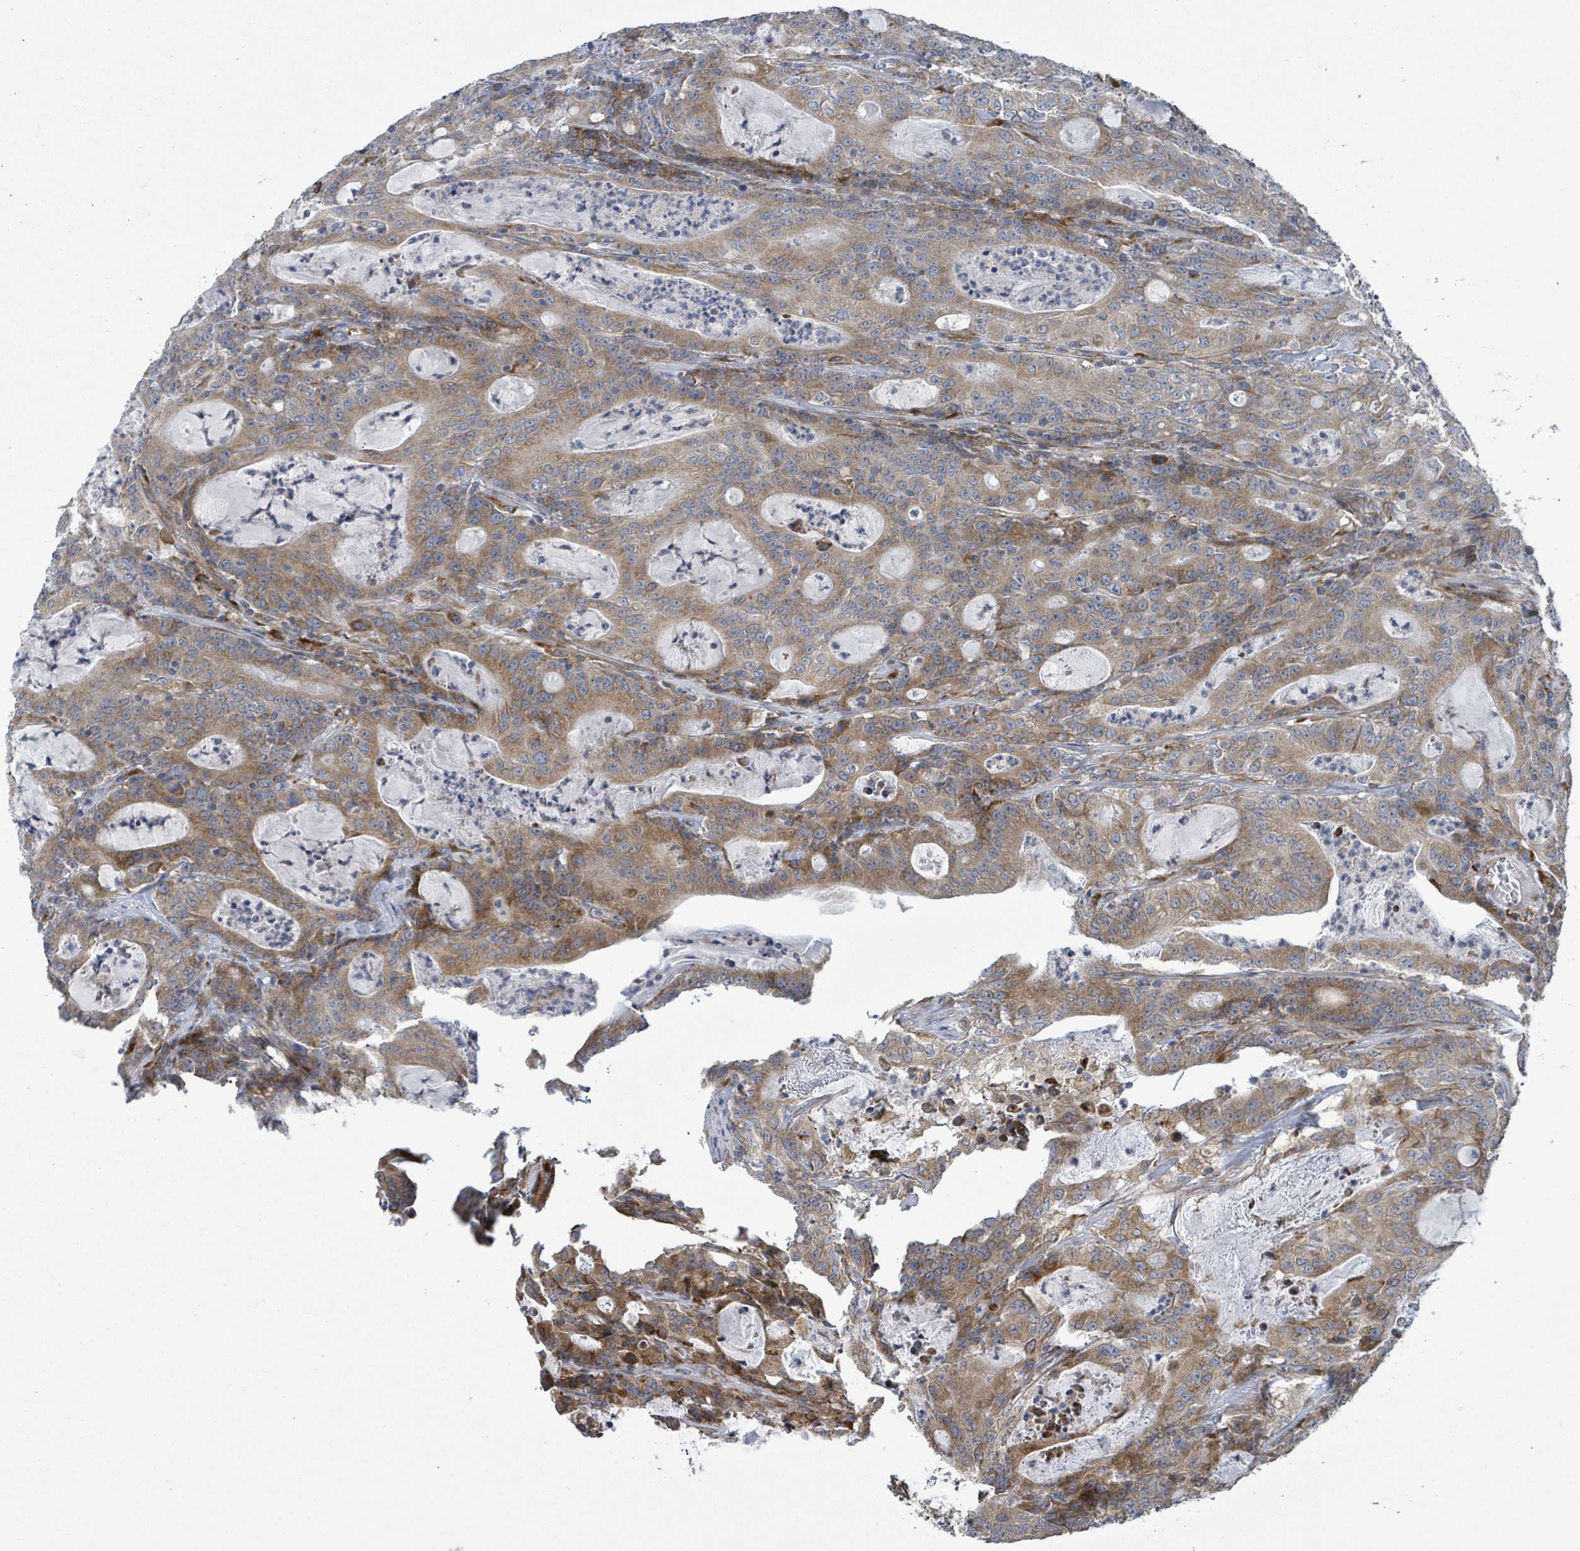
{"staining": {"intensity": "moderate", "quantity": ">75%", "location": "cytoplasmic/membranous"}, "tissue": "colorectal cancer", "cell_type": "Tumor cells", "image_type": "cancer", "snomed": [{"axis": "morphology", "description": "Adenocarcinoma, NOS"}, {"axis": "topography", "description": "Colon"}], "caption": "An image showing moderate cytoplasmic/membranous positivity in about >75% of tumor cells in adenocarcinoma (colorectal), as visualized by brown immunohistochemical staining.", "gene": "NOMO1", "patient": {"sex": "male", "age": 83}}